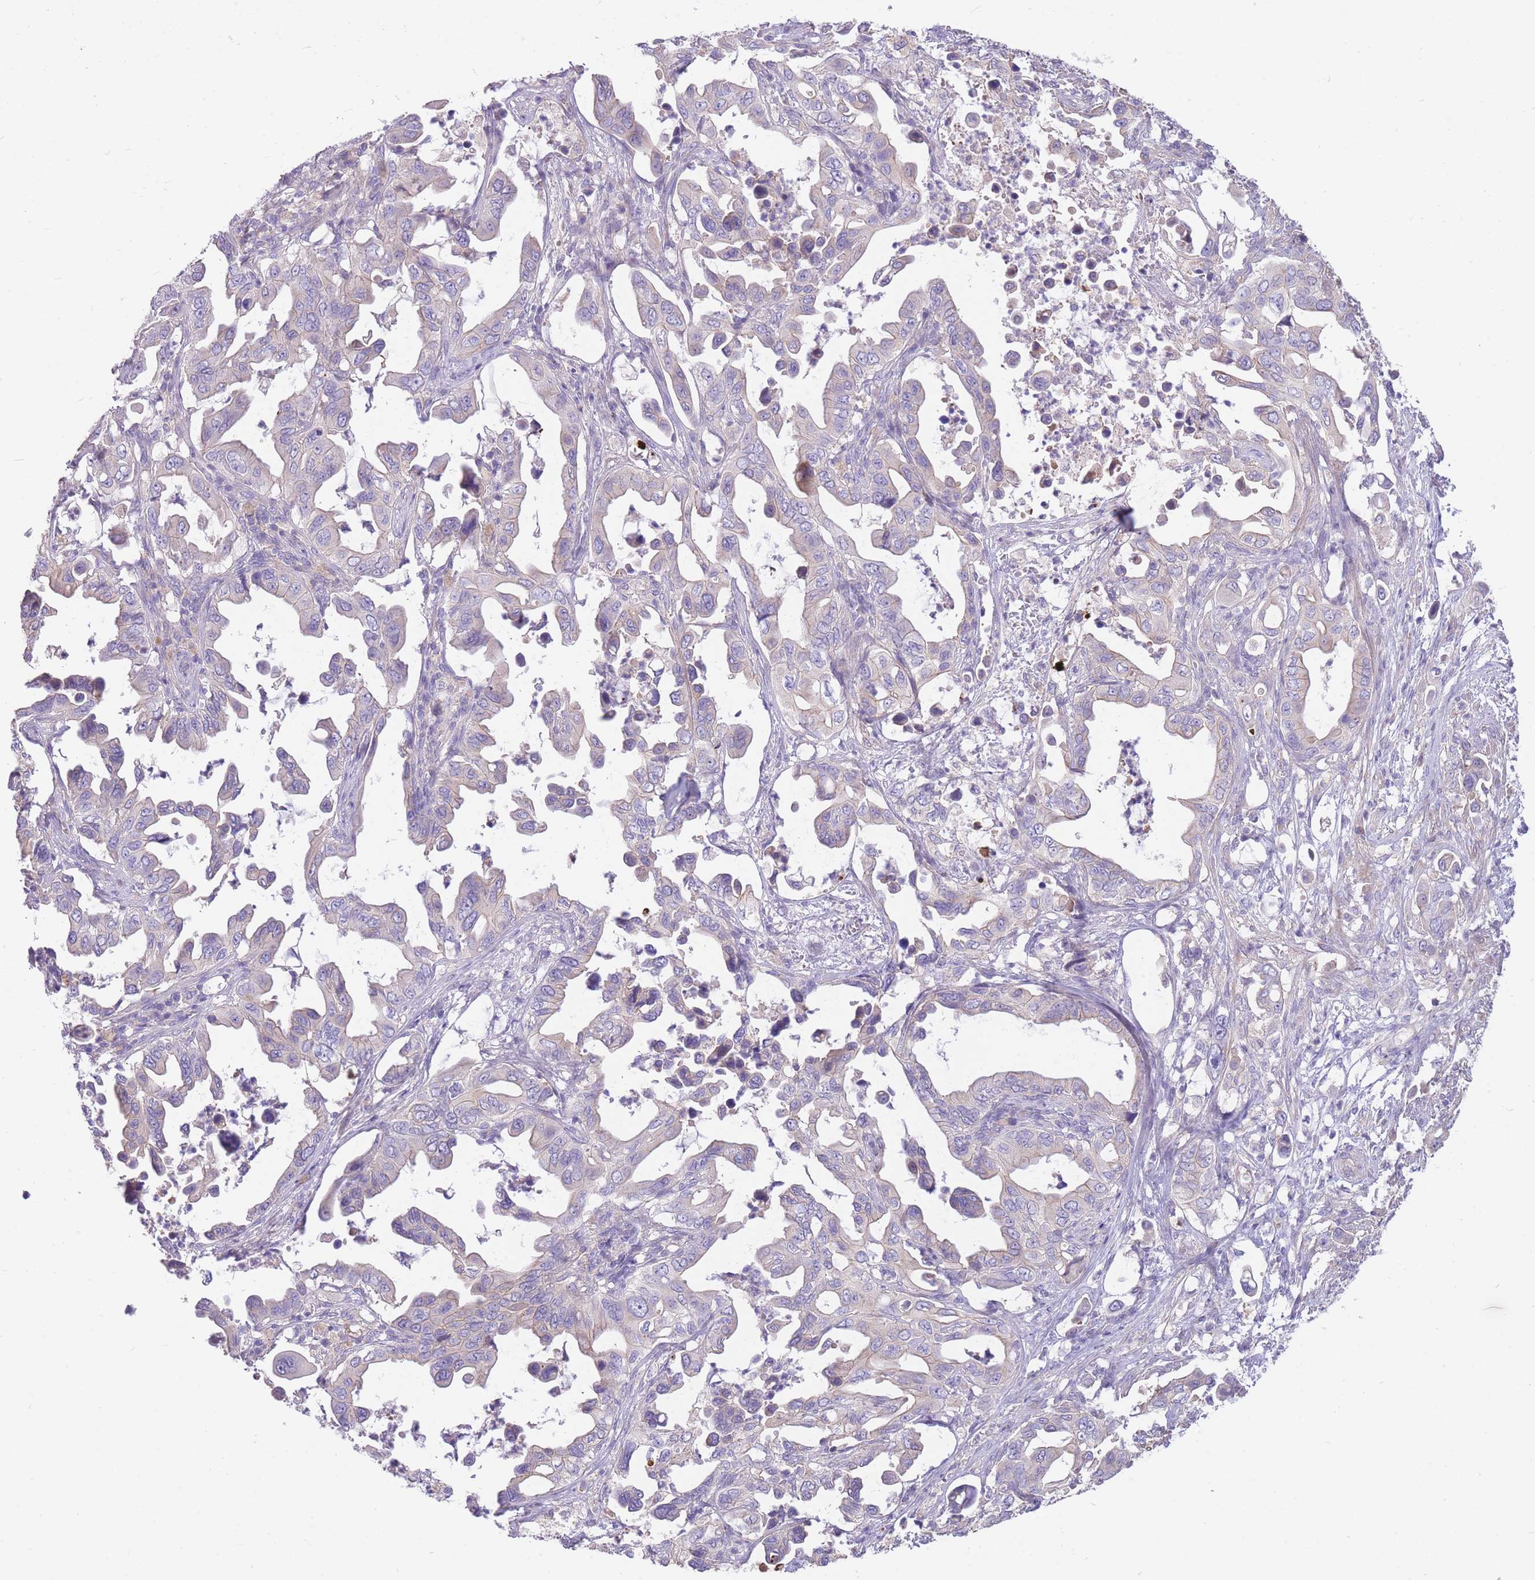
{"staining": {"intensity": "weak", "quantity": "<25%", "location": "cytoplasmic/membranous"}, "tissue": "pancreatic cancer", "cell_type": "Tumor cells", "image_type": "cancer", "snomed": [{"axis": "morphology", "description": "Adenocarcinoma, NOS"}, {"axis": "topography", "description": "Pancreas"}], "caption": "Image shows no significant protein positivity in tumor cells of pancreatic cancer (adenocarcinoma).", "gene": "OR5T1", "patient": {"sex": "male", "age": 61}}